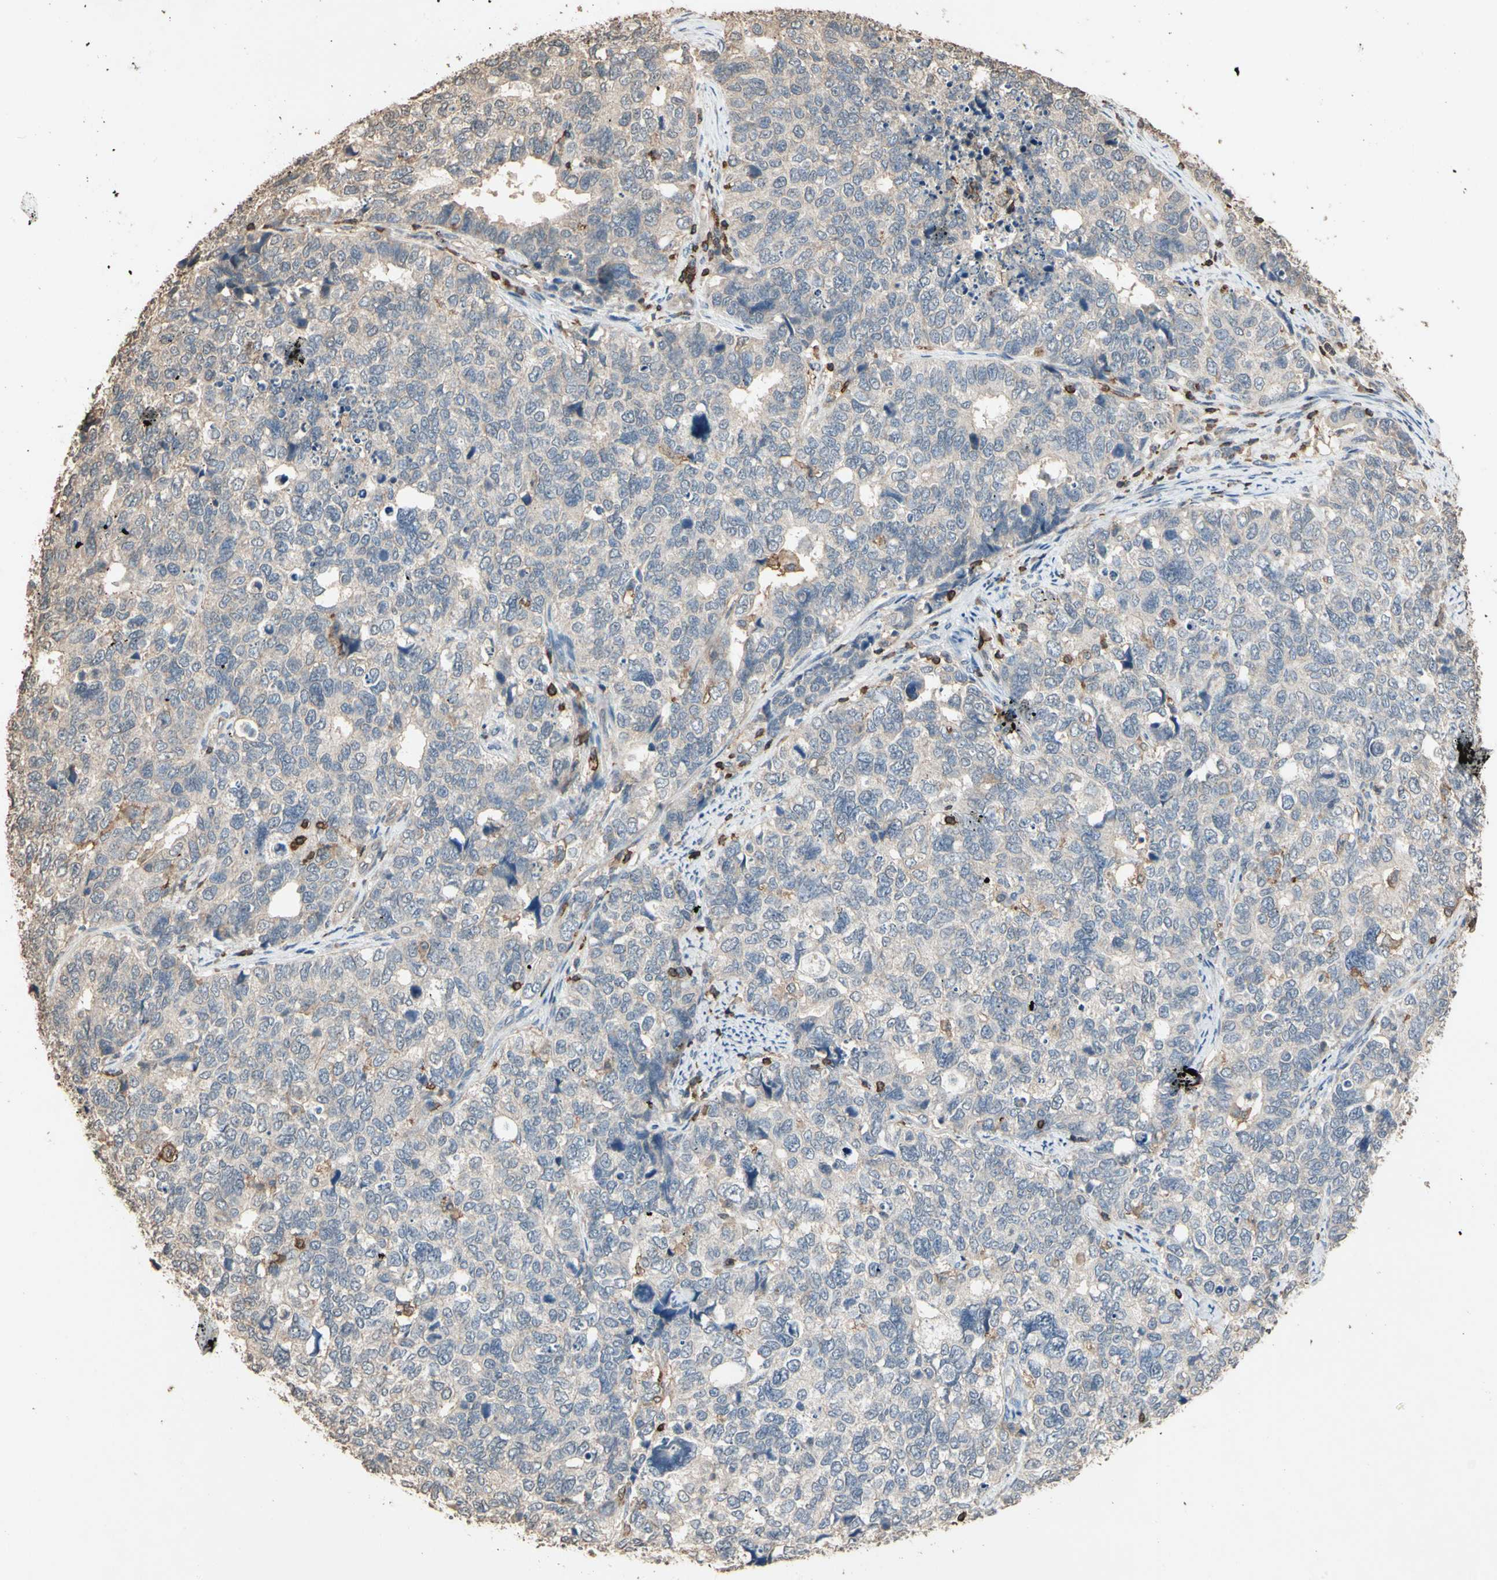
{"staining": {"intensity": "weak", "quantity": "<25%", "location": "cytoplasmic/membranous"}, "tissue": "cervical cancer", "cell_type": "Tumor cells", "image_type": "cancer", "snomed": [{"axis": "morphology", "description": "Squamous cell carcinoma, NOS"}, {"axis": "topography", "description": "Cervix"}], "caption": "Human cervical squamous cell carcinoma stained for a protein using immunohistochemistry demonstrates no positivity in tumor cells.", "gene": "MAP3K10", "patient": {"sex": "female", "age": 63}}